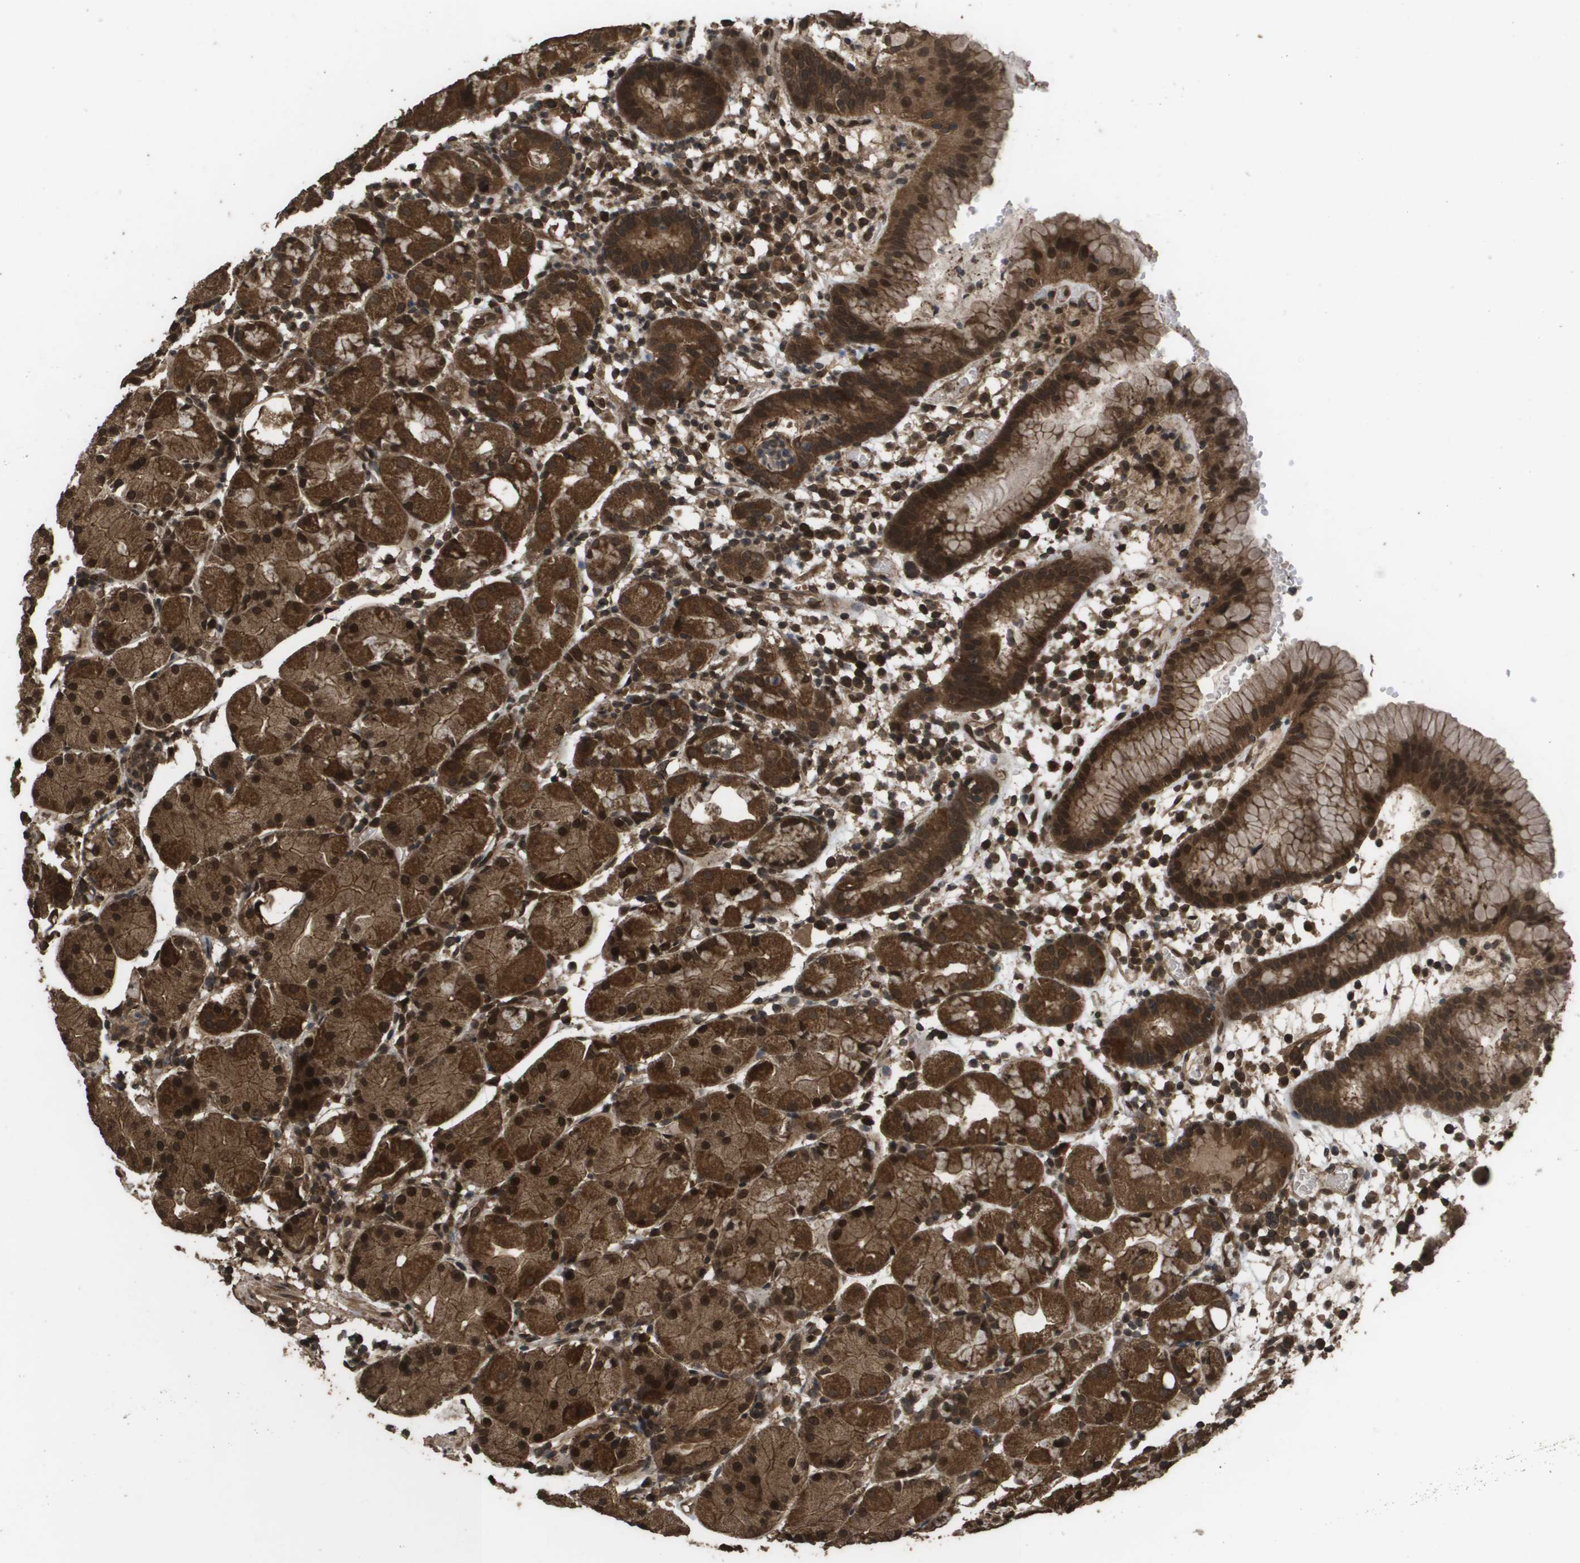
{"staining": {"intensity": "strong", "quantity": ">75%", "location": "cytoplasmic/membranous,nuclear"}, "tissue": "stomach", "cell_type": "Glandular cells", "image_type": "normal", "snomed": [{"axis": "morphology", "description": "Normal tissue, NOS"}, {"axis": "topography", "description": "Stomach"}, {"axis": "topography", "description": "Stomach, lower"}], "caption": "IHC (DAB (3,3'-diaminobenzidine)) staining of normal human stomach shows strong cytoplasmic/membranous,nuclear protein expression in about >75% of glandular cells. (Stains: DAB (3,3'-diaminobenzidine) in brown, nuclei in blue, Microscopy: brightfield microscopy at high magnification).", "gene": "AXIN2", "patient": {"sex": "female", "age": 75}}